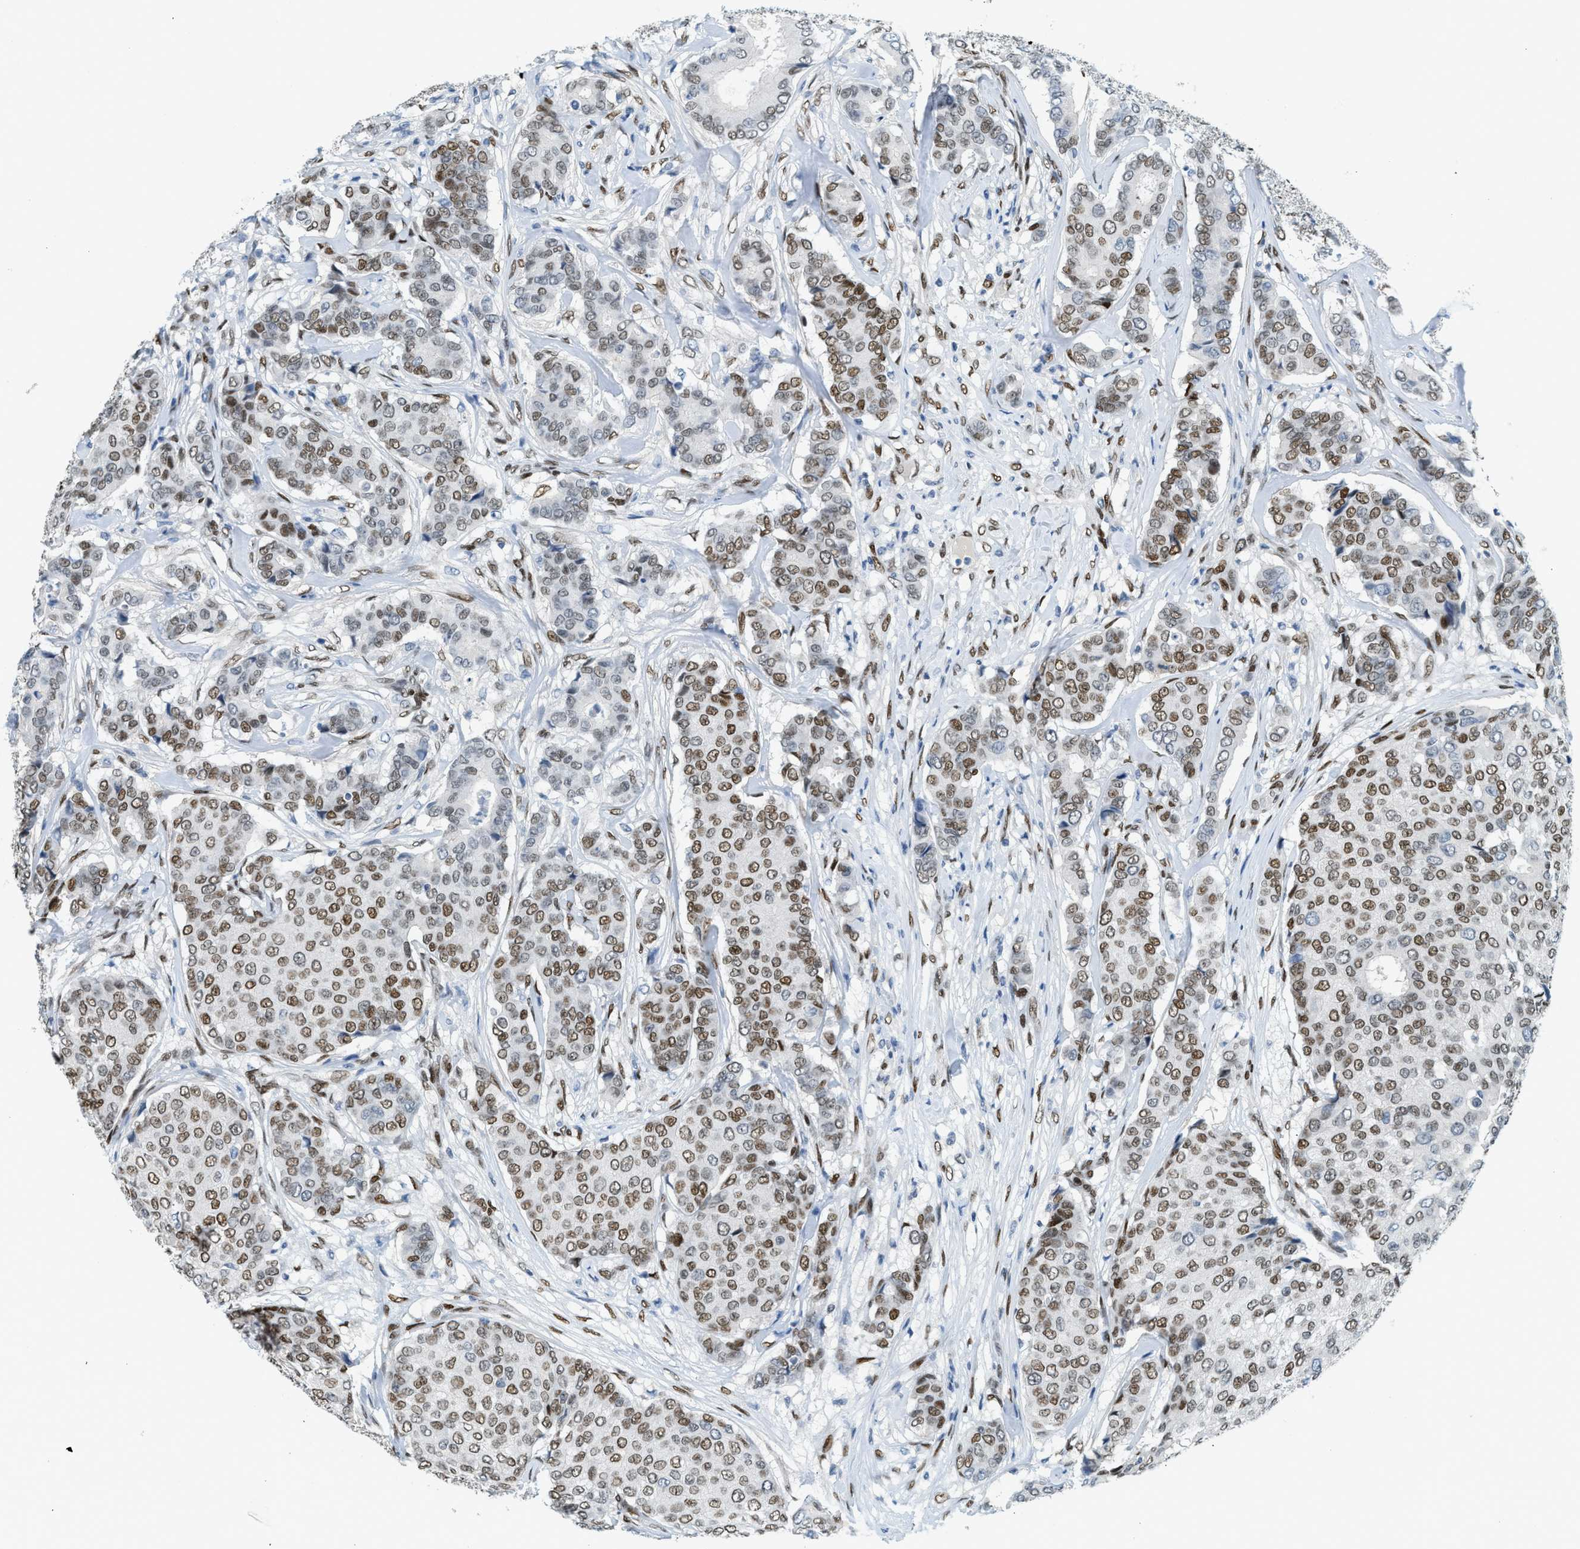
{"staining": {"intensity": "moderate", "quantity": ">75%", "location": "nuclear"}, "tissue": "breast cancer", "cell_type": "Tumor cells", "image_type": "cancer", "snomed": [{"axis": "morphology", "description": "Duct carcinoma"}, {"axis": "topography", "description": "Breast"}], "caption": "This image exhibits breast cancer (infiltrating ductal carcinoma) stained with immunohistochemistry to label a protein in brown. The nuclear of tumor cells show moderate positivity for the protein. Nuclei are counter-stained blue.", "gene": "ZBTB20", "patient": {"sex": "female", "age": 75}}